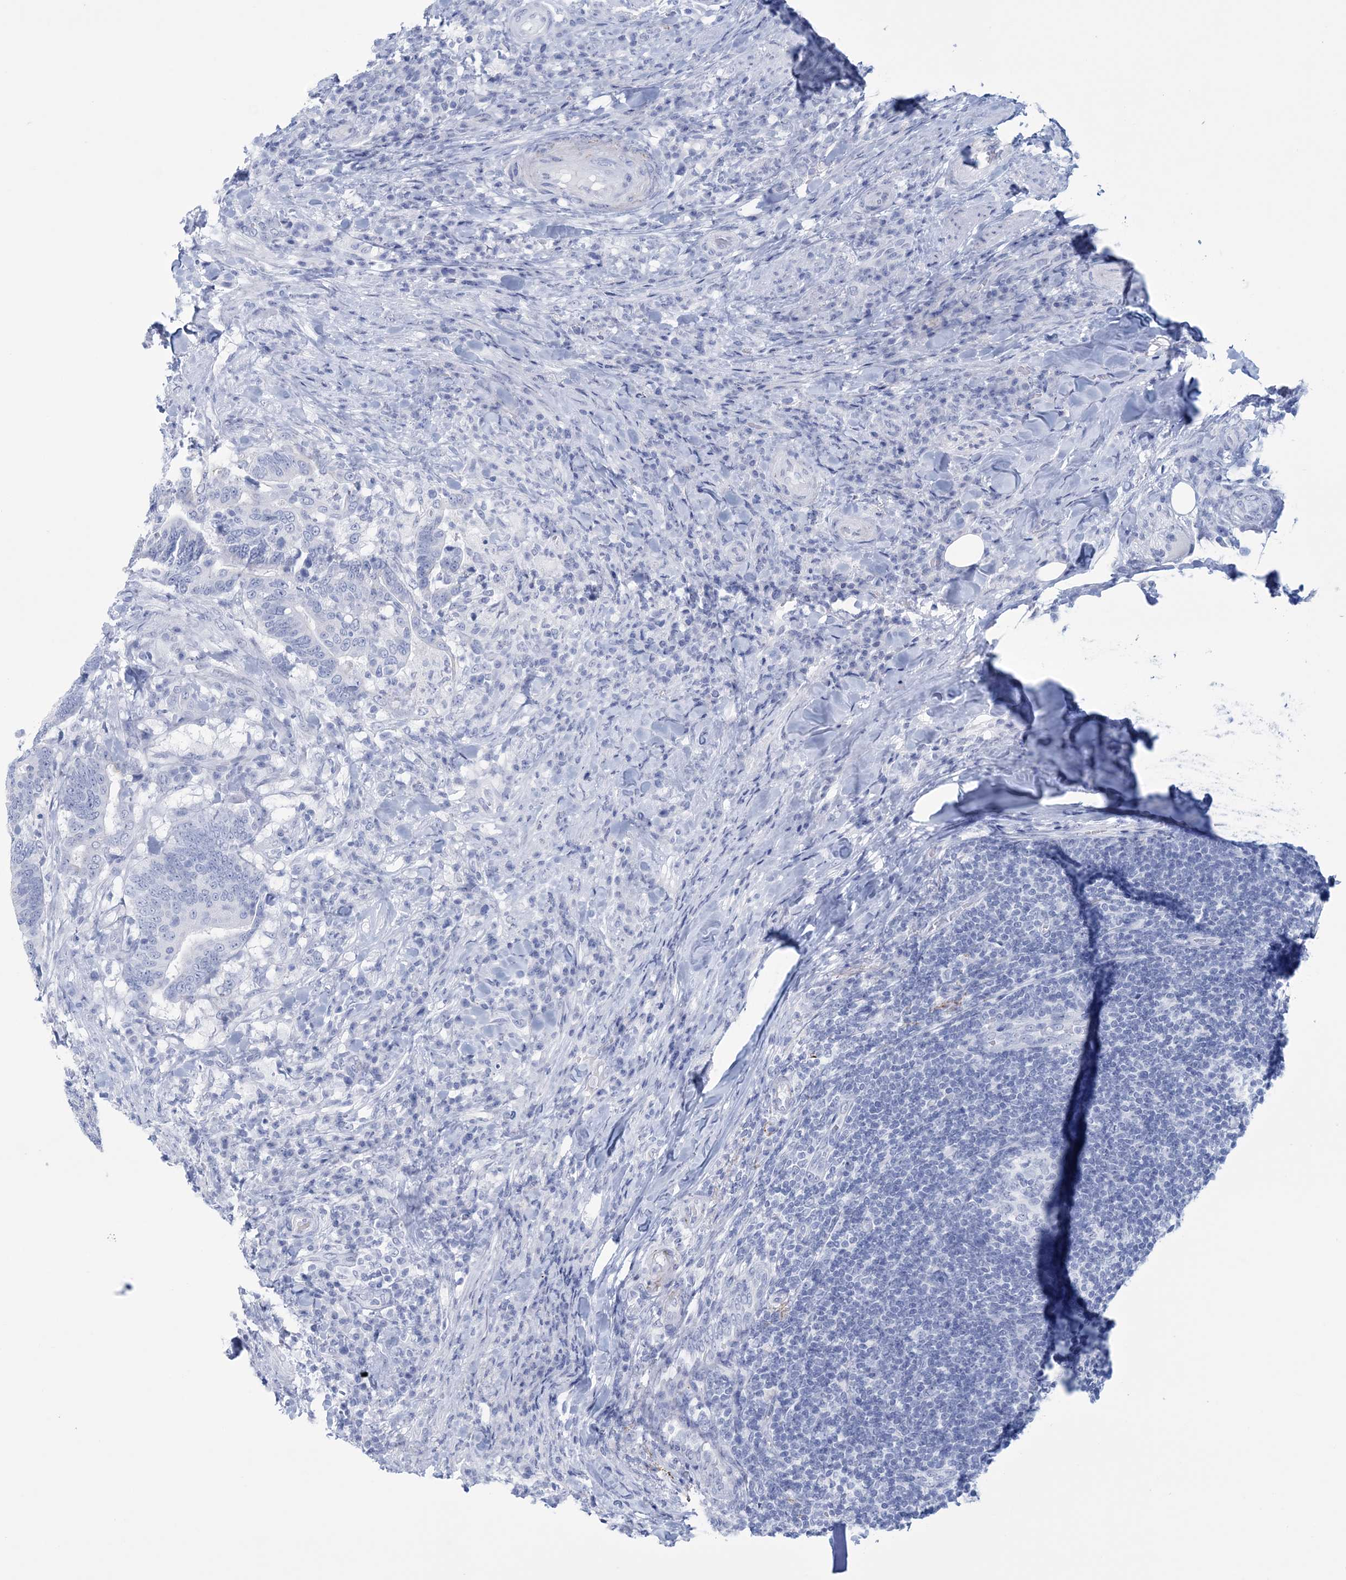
{"staining": {"intensity": "negative", "quantity": "none", "location": "none"}, "tissue": "colorectal cancer", "cell_type": "Tumor cells", "image_type": "cancer", "snomed": [{"axis": "morphology", "description": "Adenocarcinoma, NOS"}, {"axis": "topography", "description": "Colon"}], "caption": "Tumor cells show no significant protein expression in colorectal cancer (adenocarcinoma).", "gene": "DPCD", "patient": {"sex": "female", "age": 66}}